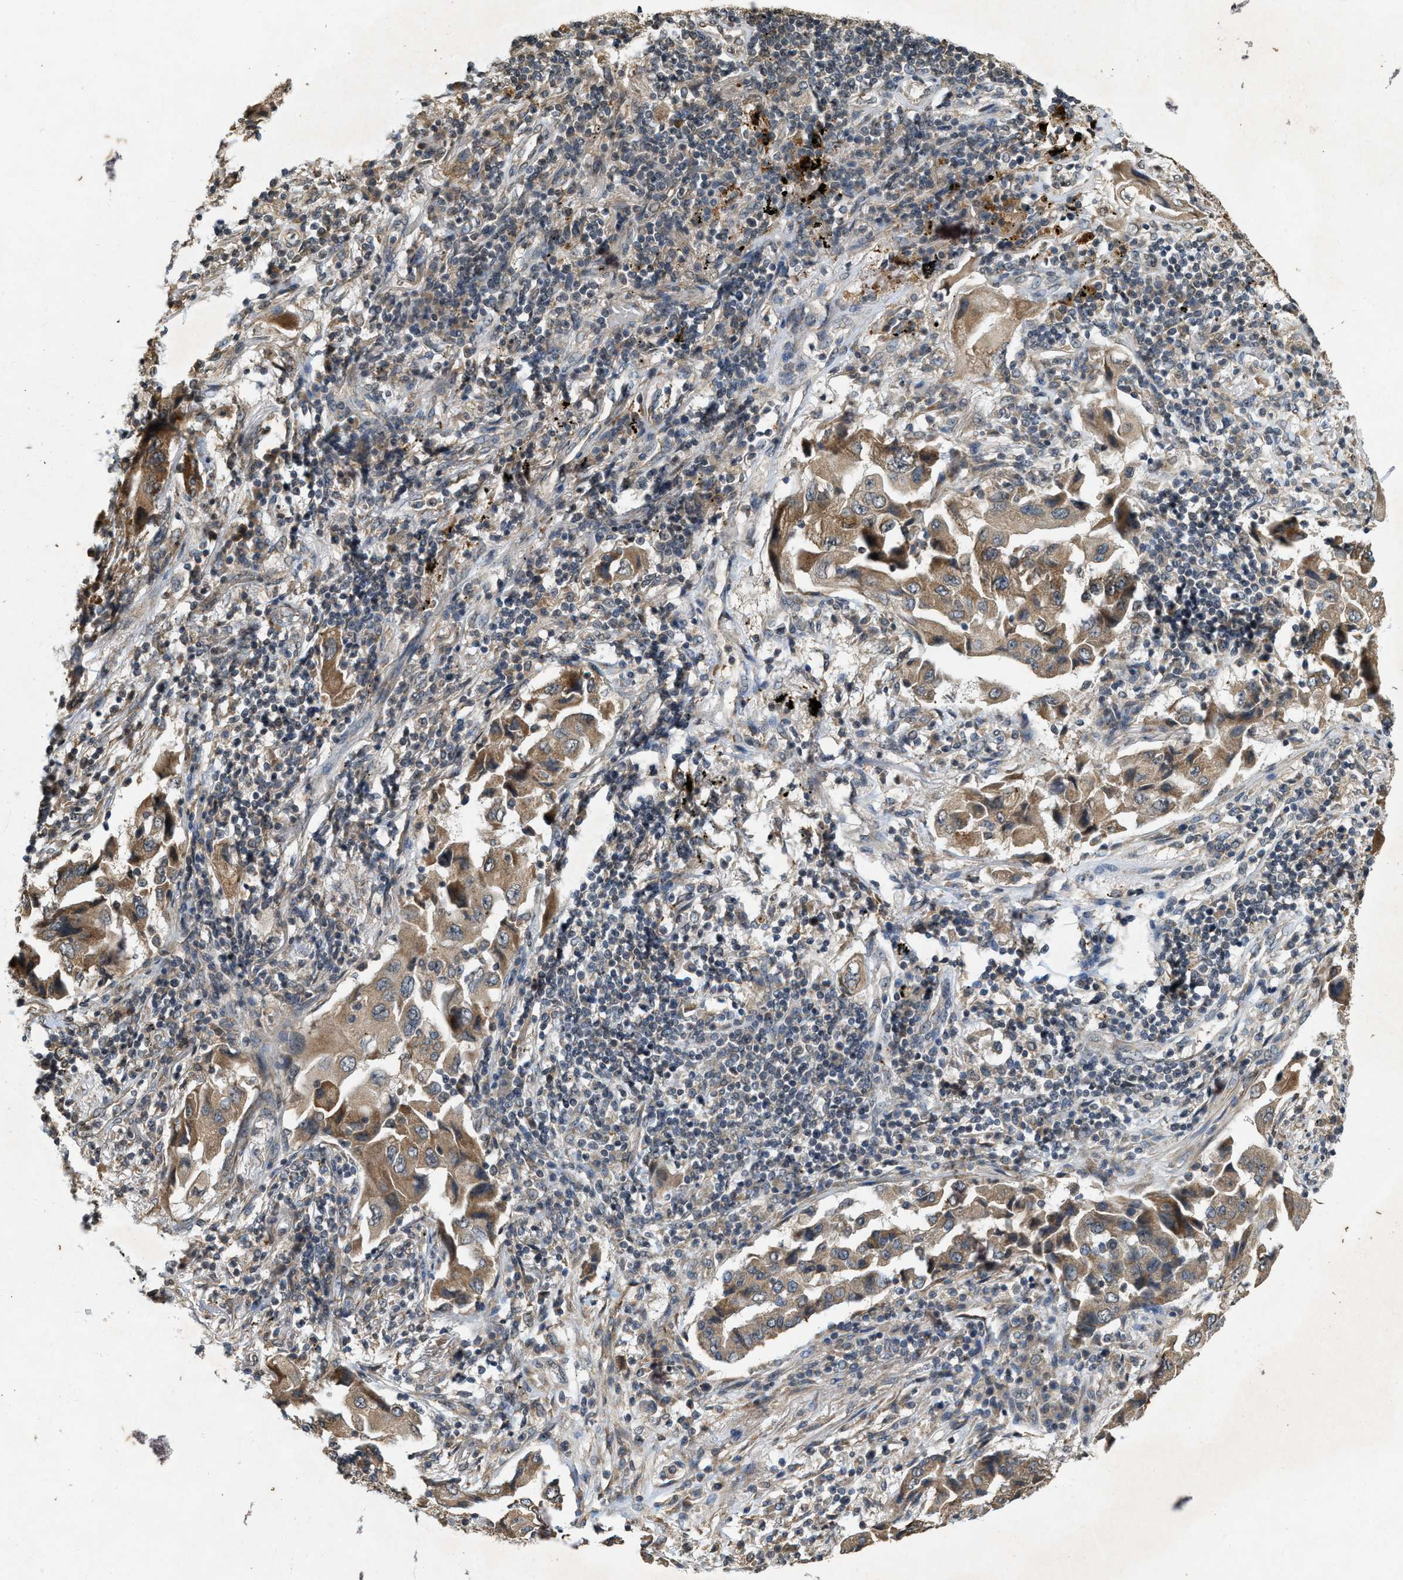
{"staining": {"intensity": "moderate", "quantity": ">75%", "location": "cytoplasmic/membranous"}, "tissue": "lung cancer", "cell_type": "Tumor cells", "image_type": "cancer", "snomed": [{"axis": "morphology", "description": "Adenocarcinoma, NOS"}, {"axis": "topography", "description": "Lung"}], "caption": "This image exhibits immunohistochemistry (IHC) staining of human lung cancer, with medium moderate cytoplasmic/membranous expression in about >75% of tumor cells.", "gene": "KIF21A", "patient": {"sex": "female", "age": 65}}